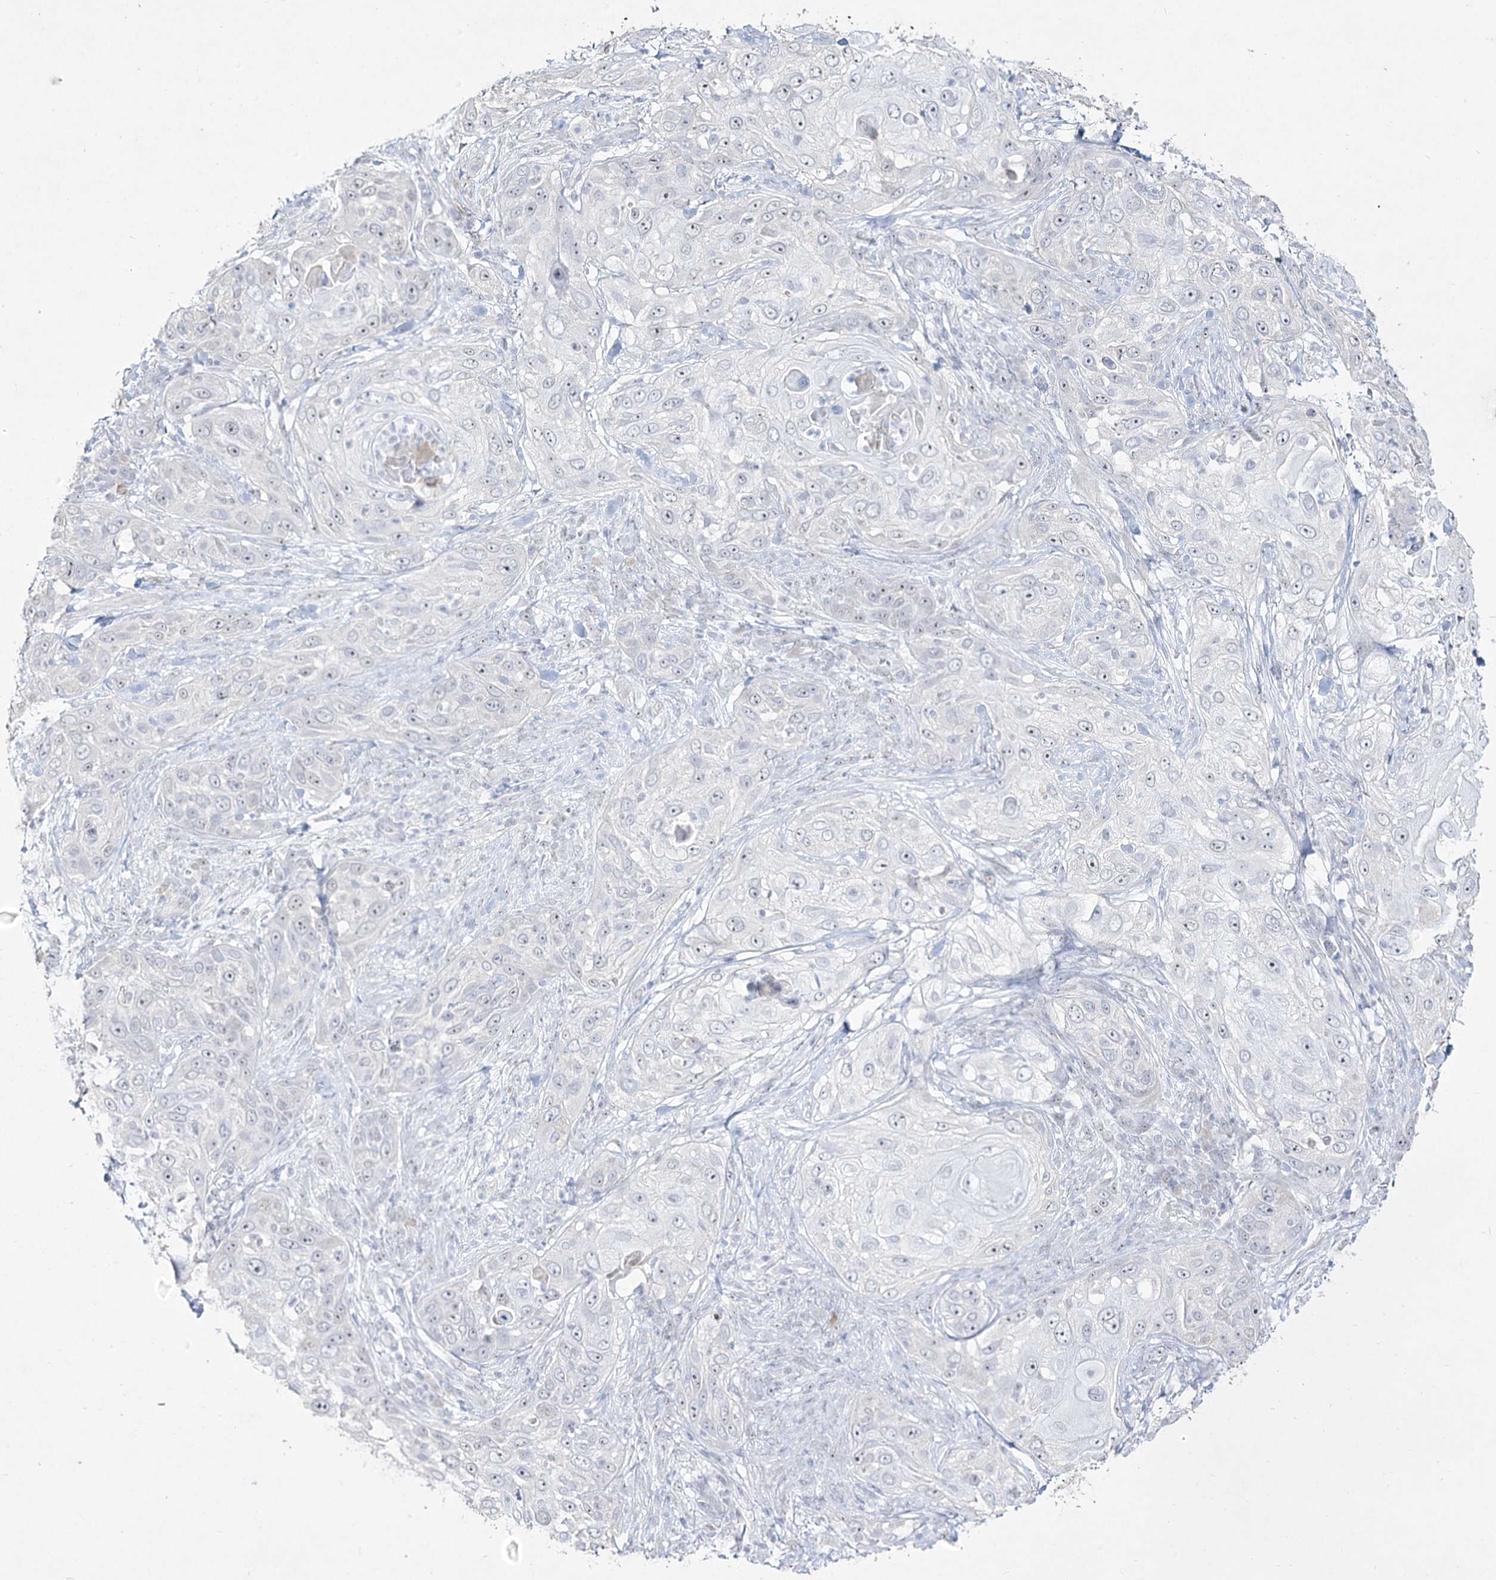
{"staining": {"intensity": "negative", "quantity": "none", "location": "none"}, "tissue": "skin cancer", "cell_type": "Tumor cells", "image_type": "cancer", "snomed": [{"axis": "morphology", "description": "Squamous cell carcinoma, NOS"}, {"axis": "topography", "description": "Skin"}], "caption": "DAB immunohistochemical staining of human skin squamous cell carcinoma demonstrates no significant positivity in tumor cells.", "gene": "DDX50", "patient": {"sex": "female", "age": 44}}